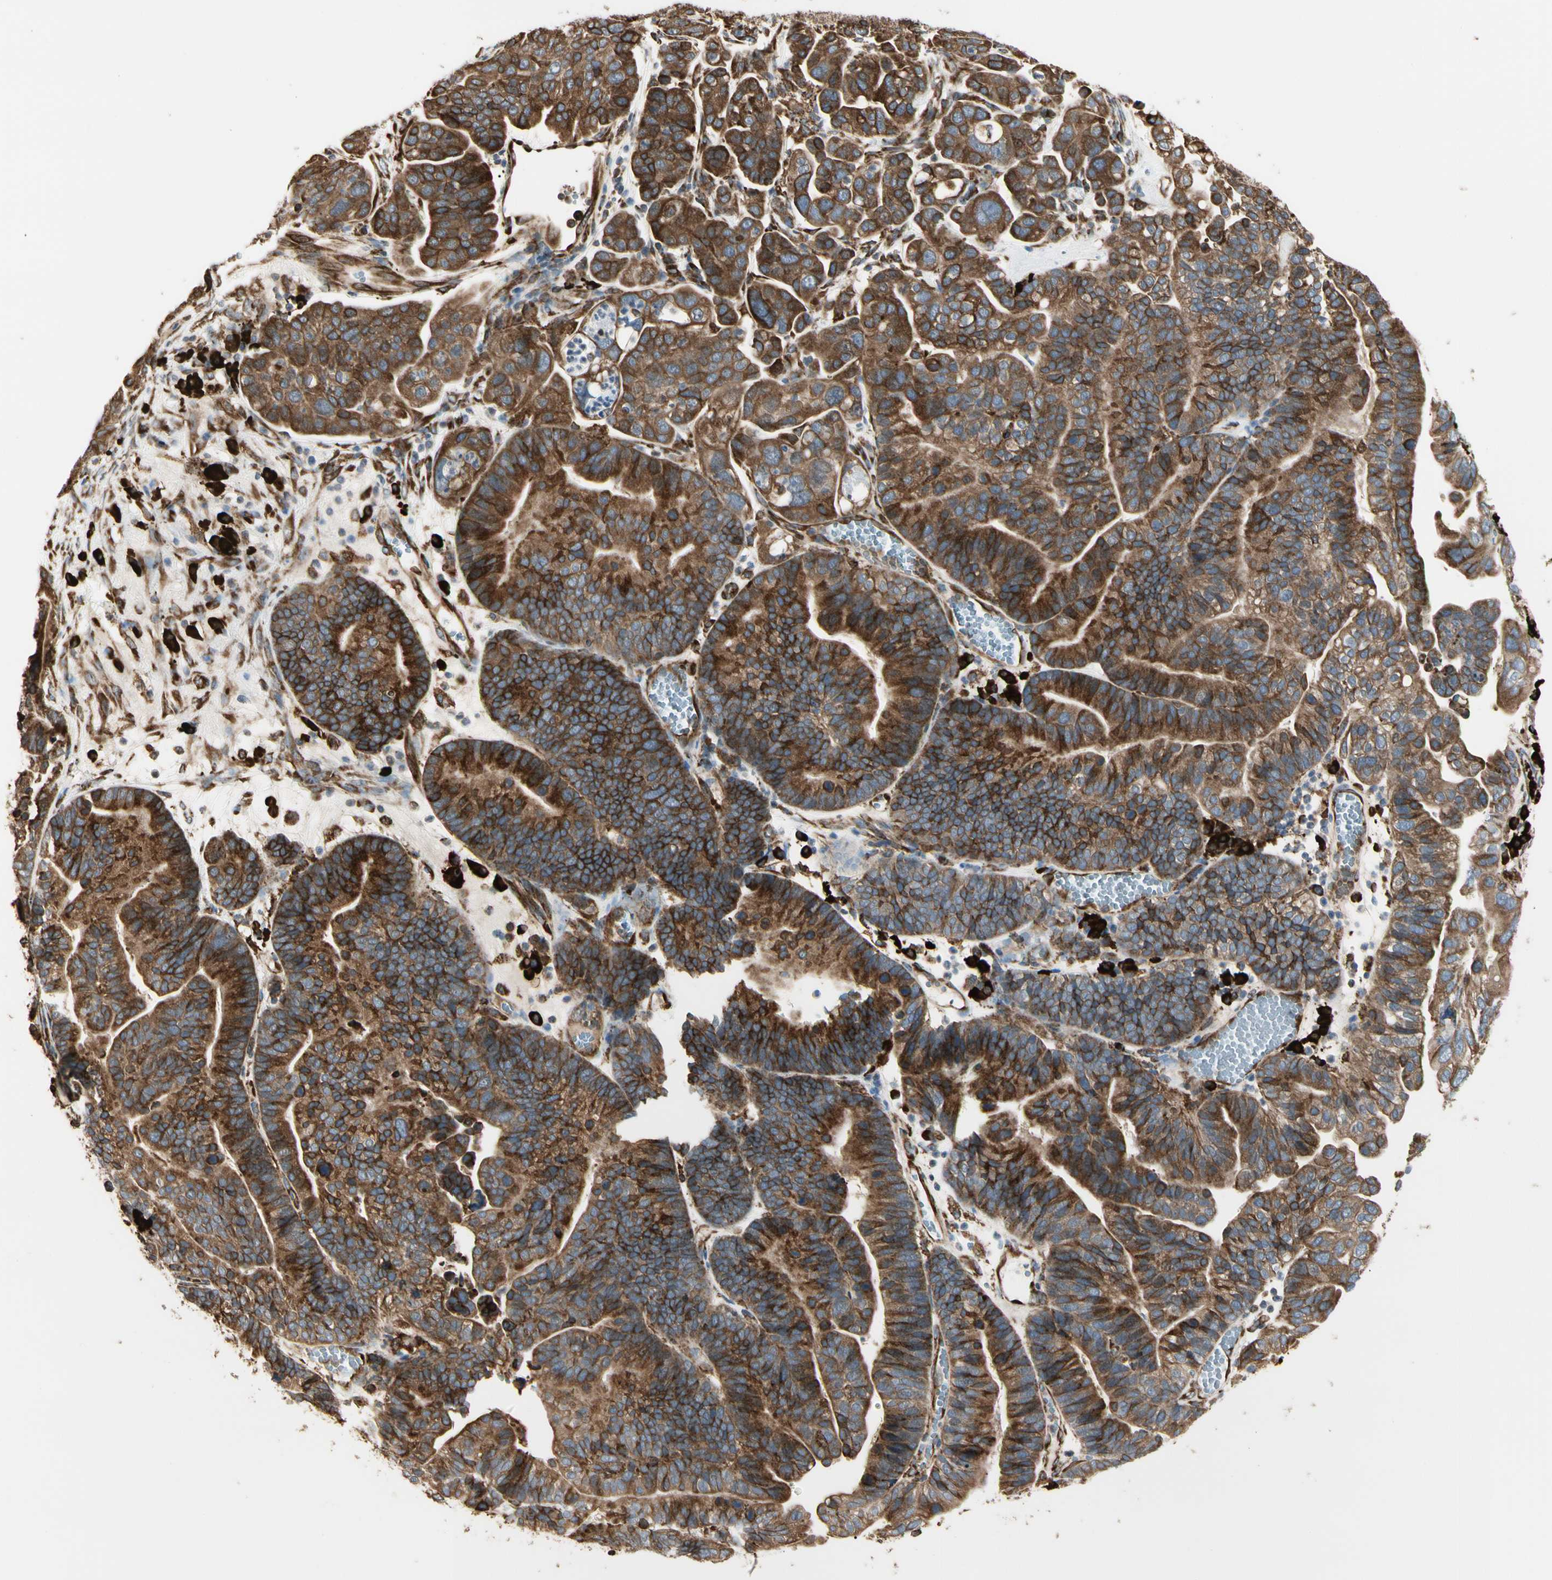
{"staining": {"intensity": "strong", "quantity": ">75%", "location": "cytoplasmic/membranous"}, "tissue": "ovarian cancer", "cell_type": "Tumor cells", "image_type": "cancer", "snomed": [{"axis": "morphology", "description": "Cystadenocarcinoma, serous, NOS"}, {"axis": "topography", "description": "Ovary"}], "caption": "This histopathology image displays ovarian serous cystadenocarcinoma stained with IHC to label a protein in brown. The cytoplasmic/membranous of tumor cells show strong positivity for the protein. Nuclei are counter-stained blue.", "gene": "HSP90B1", "patient": {"sex": "female", "age": 56}}